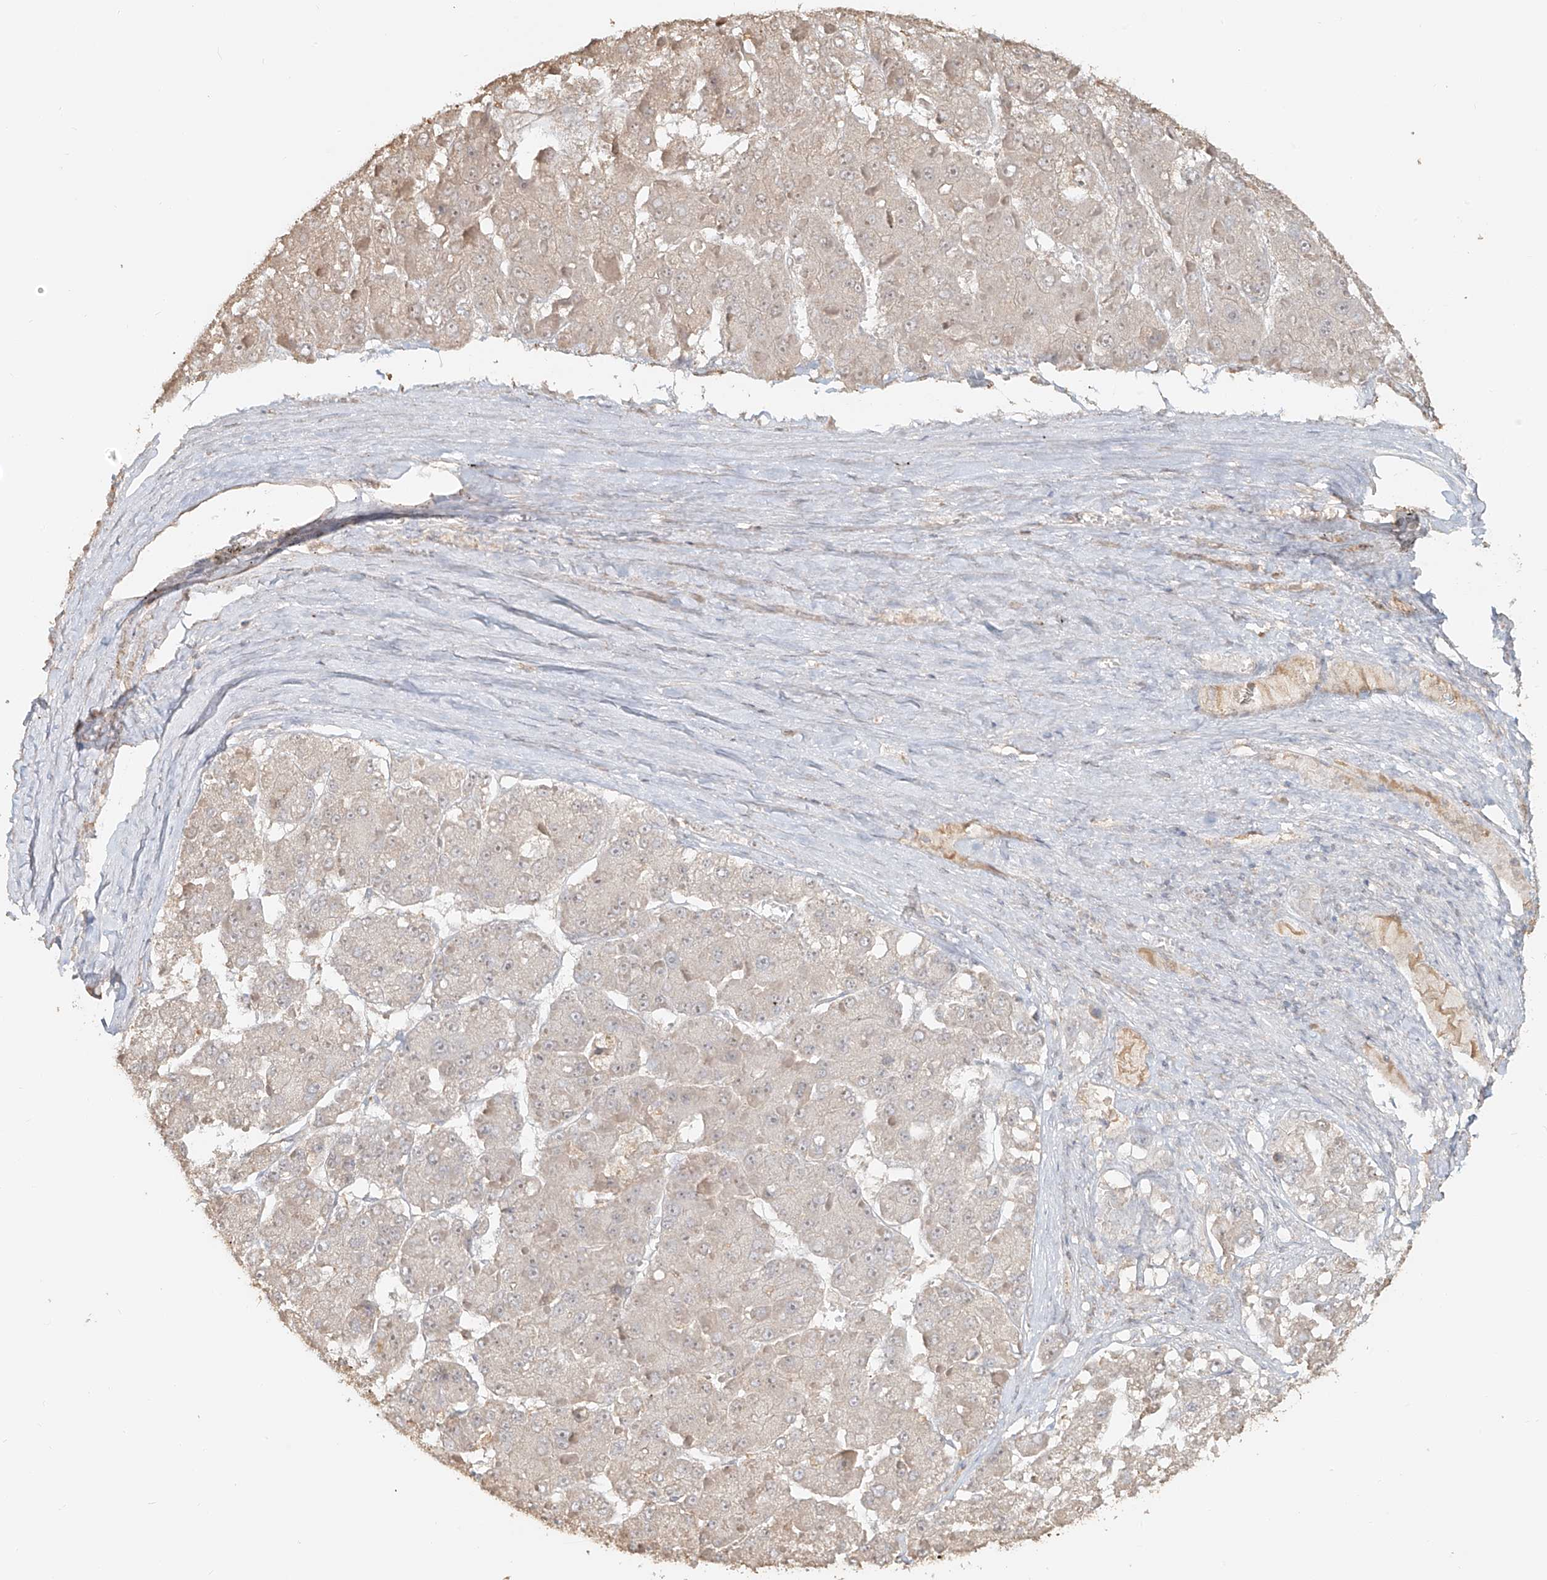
{"staining": {"intensity": "negative", "quantity": "none", "location": "none"}, "tissue": "liver cancer", "cell_type": "Tumor cells", "image_type": "cancer", "snomed": [{"axis": "morphology", "description": "Carcinoma, Hepatocellular, NOS"}, {"axis": "topography", "description": "Liver"}], "caption": "Image shows no protein positivity in tumor cells of liver hepatocellular carcinoma tissue. Nuclei are stained in blue.", "gene": "NPHS1", "patient": {"sex": "female", "age": 73}}